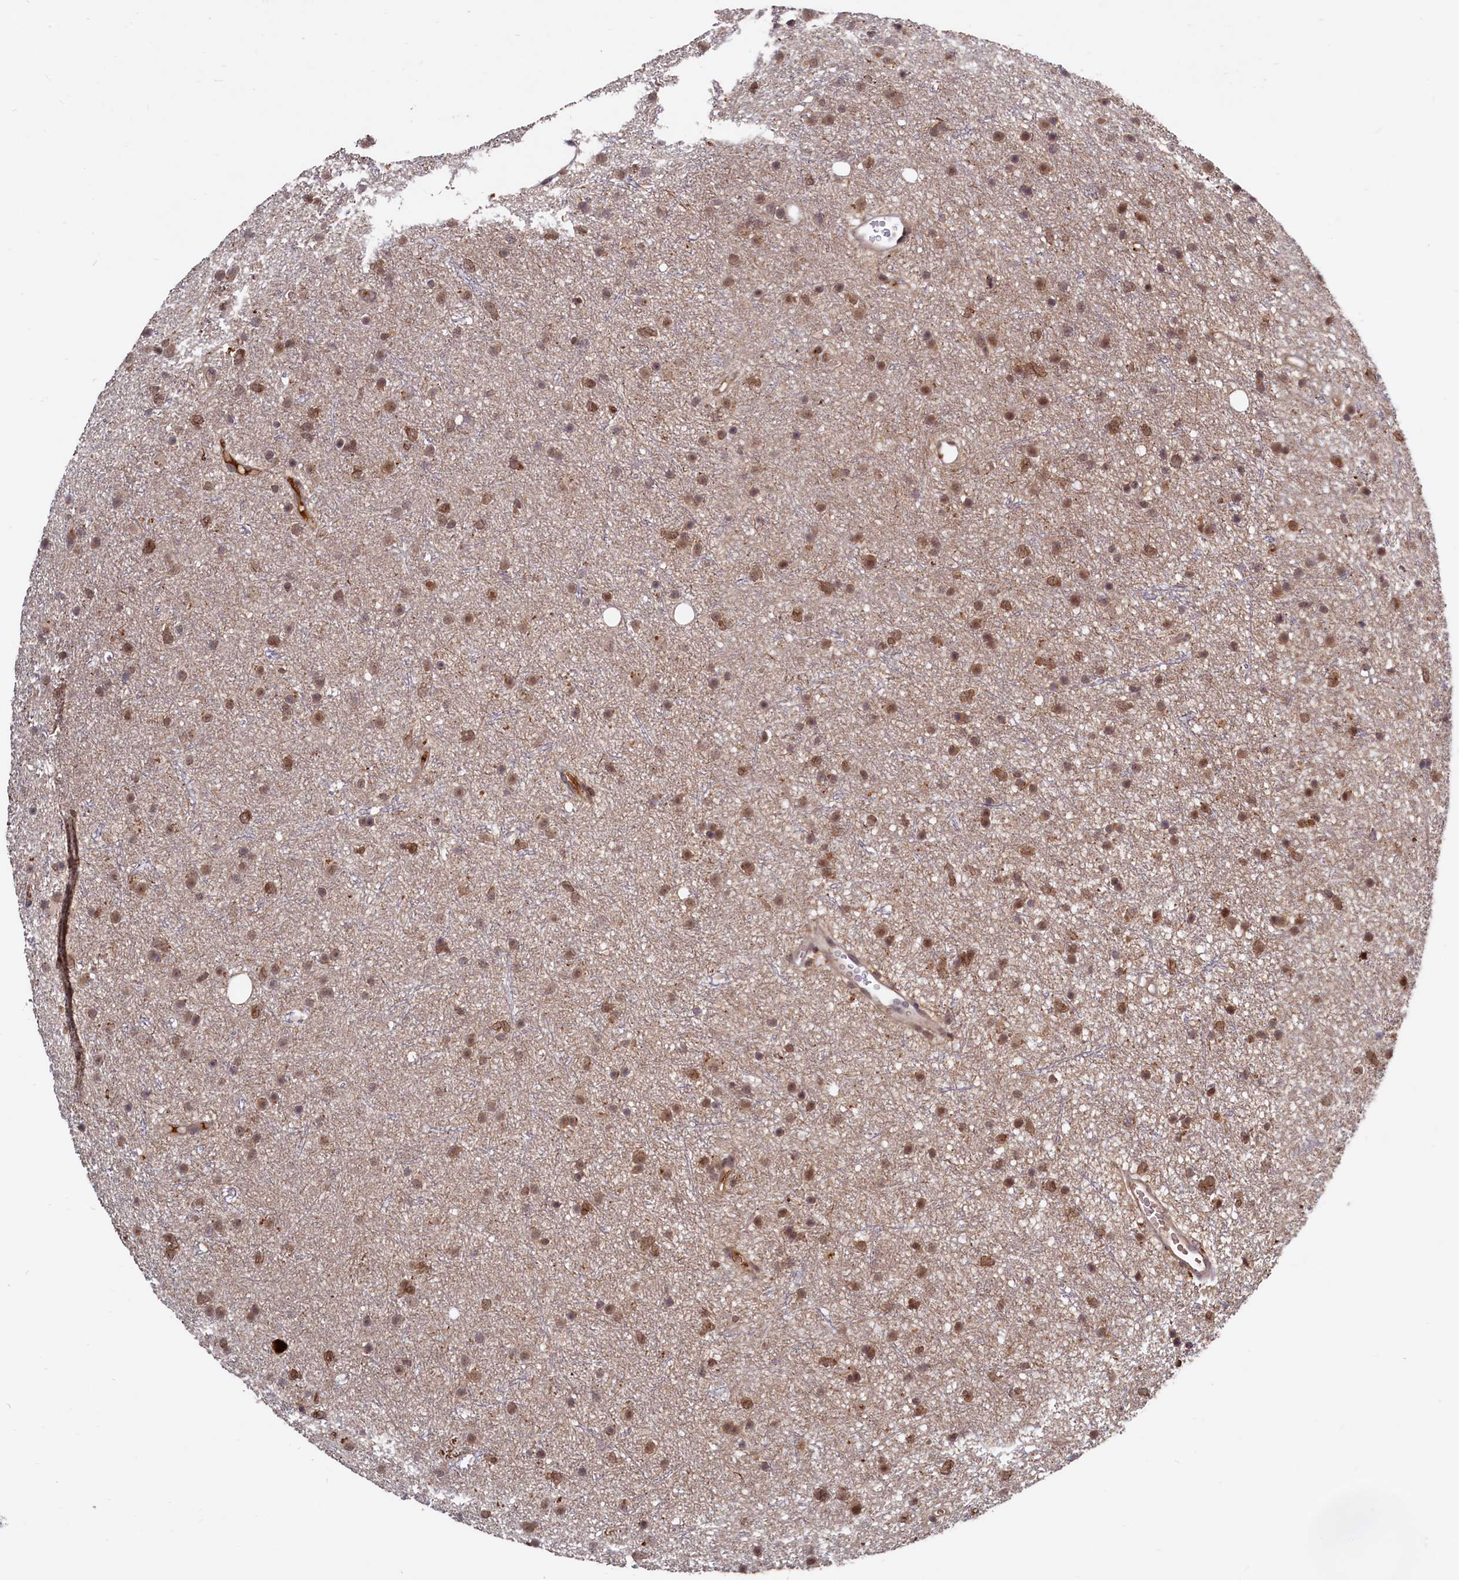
{"staining": {"intensity": "moderate", "quantity": ">75%", "location": "nuclear"}, "tissue": "glioma", "cell_type": "Tumor cells", "image_type": "cancer", "snomed": [{"axis": "morphology", "description": "Glioma, malignant, Low grade"}, {"axis": "topography", "description": "Cerebral cortex"}], "caption": "Protein expression analysis of glioma exhibits moderate nuclear positivity in about >75% of tumor cells. The staining is performed using DAB brown chromogen to label protein expression. The nuclei are counter-stained blue using hematoxylin.", "gene": "TRAPPC4", "patient": {"sex": "female", "age": 39}}